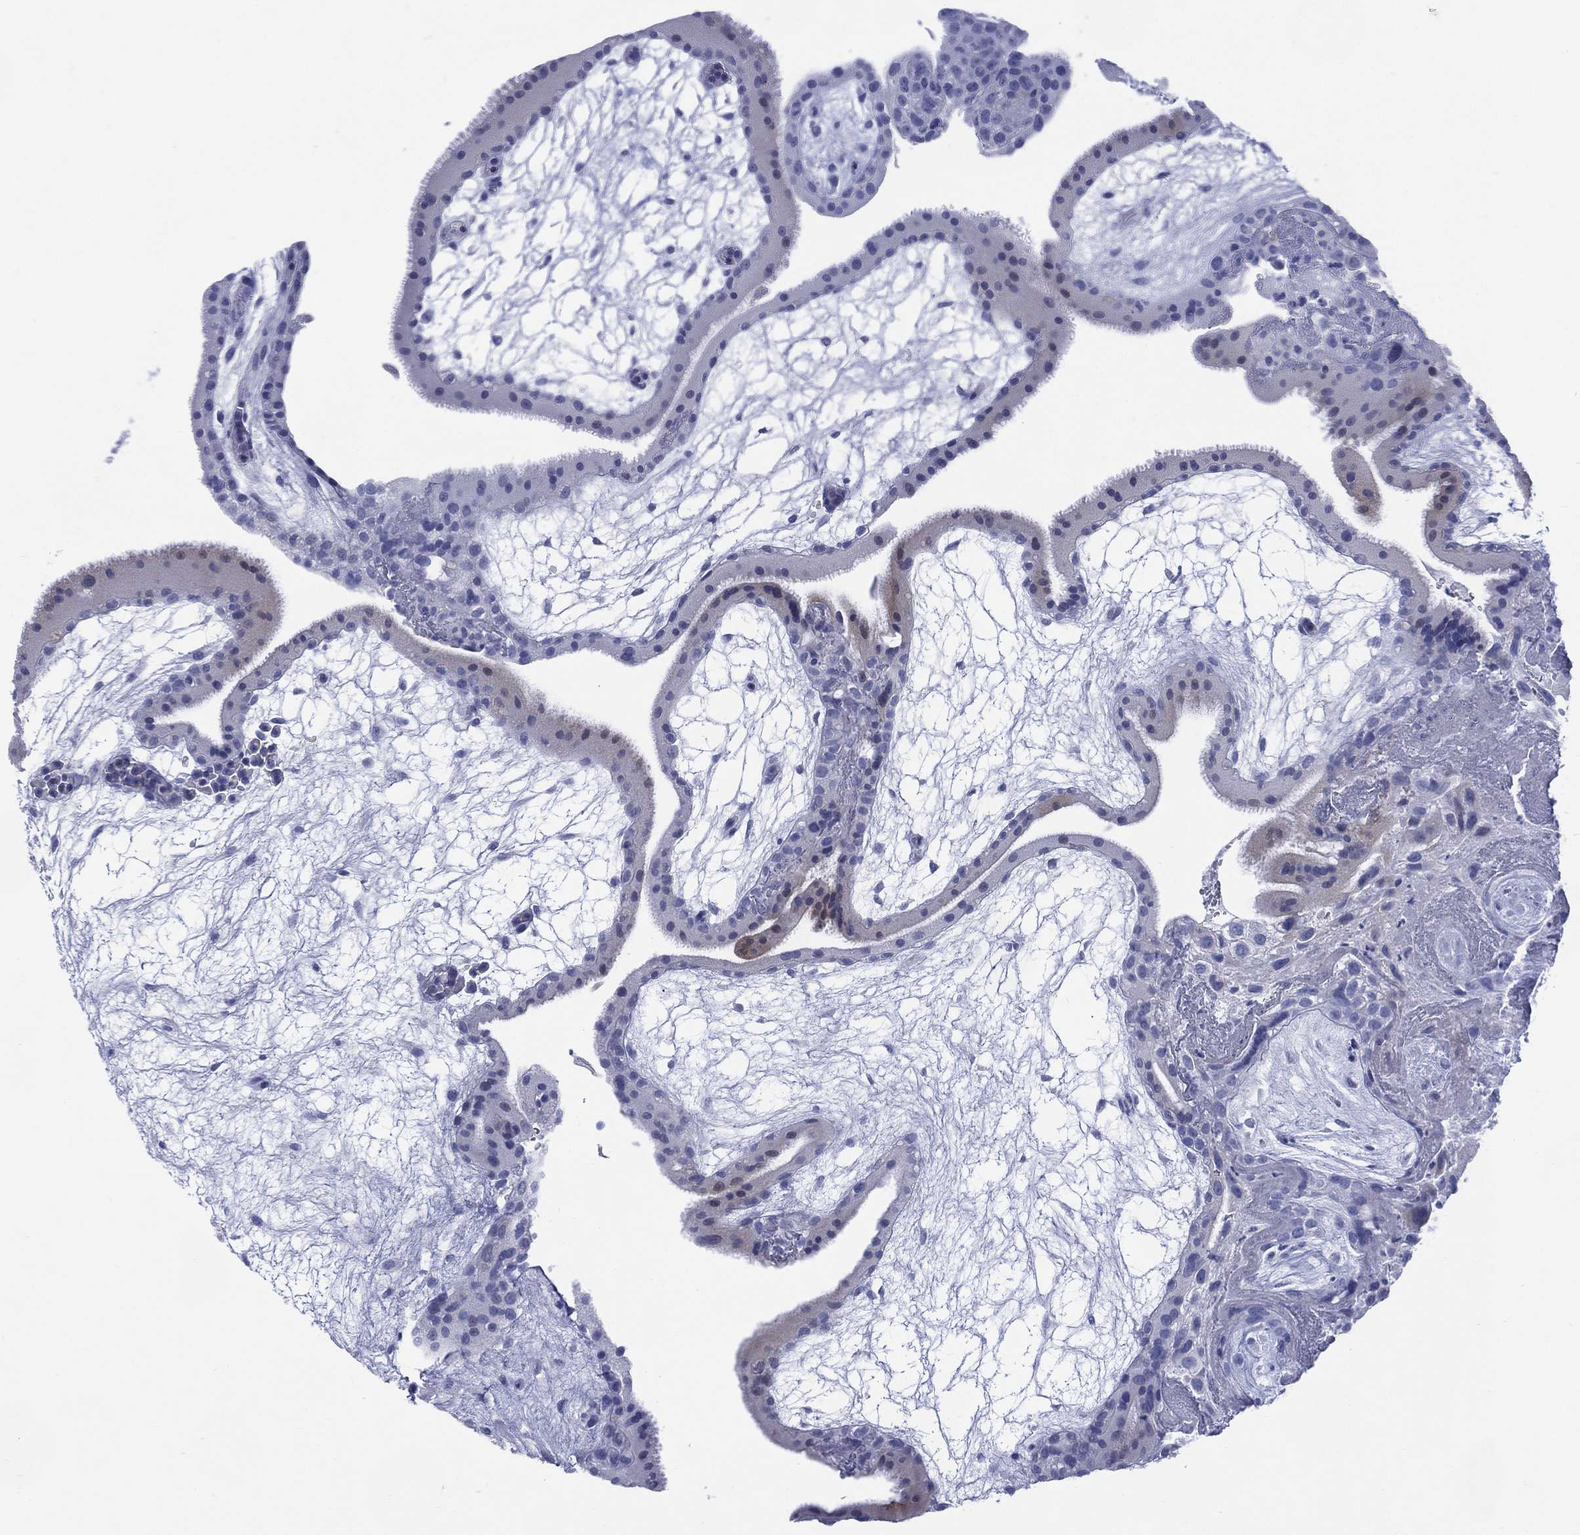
{"staining": {"intensity": "negative", "quantity": "none", "location": "none"}, "tissue": "placenta", "cell_type": "Decidual cells", "image_type": "normal", "snomed": [{"axis": "morphology", "description": "Normal tissue, NOS"}, {"axis": "topography", "description": "Placenta"}], "caption": "Micrograph shows no protein staining in decidual cells of unremarkable placenta.", "gene": "ENSG00000285953", "patient": {"sex": "female", "age": 19}}